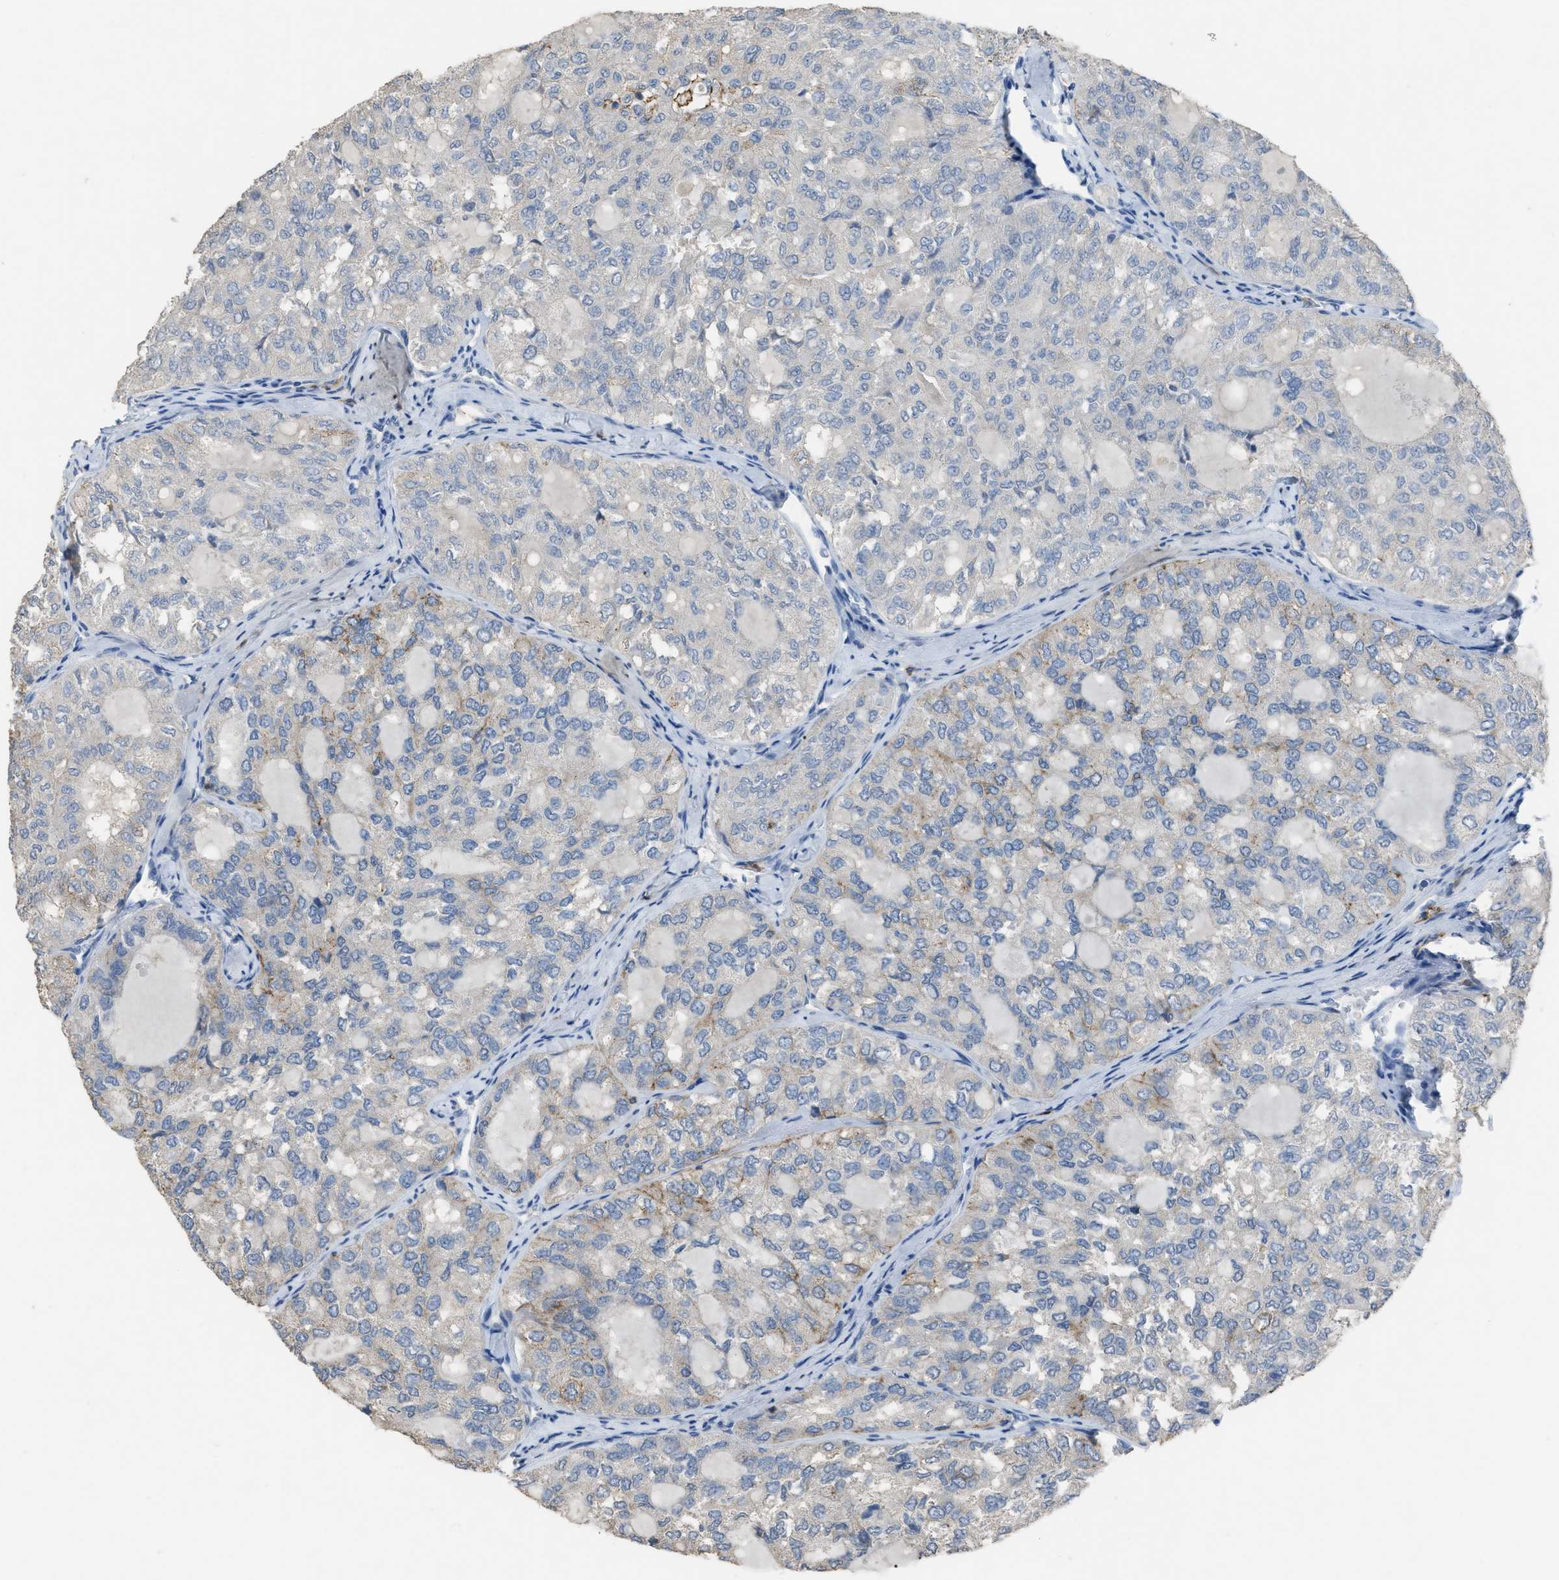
{"staining": {"intensity": "negative", "quantity": "none", "location": "none"}, "tissue": "thyroid cancer", "cell_type": "Tumor cells", "image_type": "cancer", "snomed": [{"axis": "morphology", "description": "Follicular adenoma carcinoma, NOS"}, {"axis": "topography", "description": "Thyroid gland"}], "caption": "Protein analysis of thyroid cancer (follicular adenoma carcinoma) displays no significant positivity in tumor cells.", "gene": "OR51E1", "patient": {"sex": "male", "age": 75}}